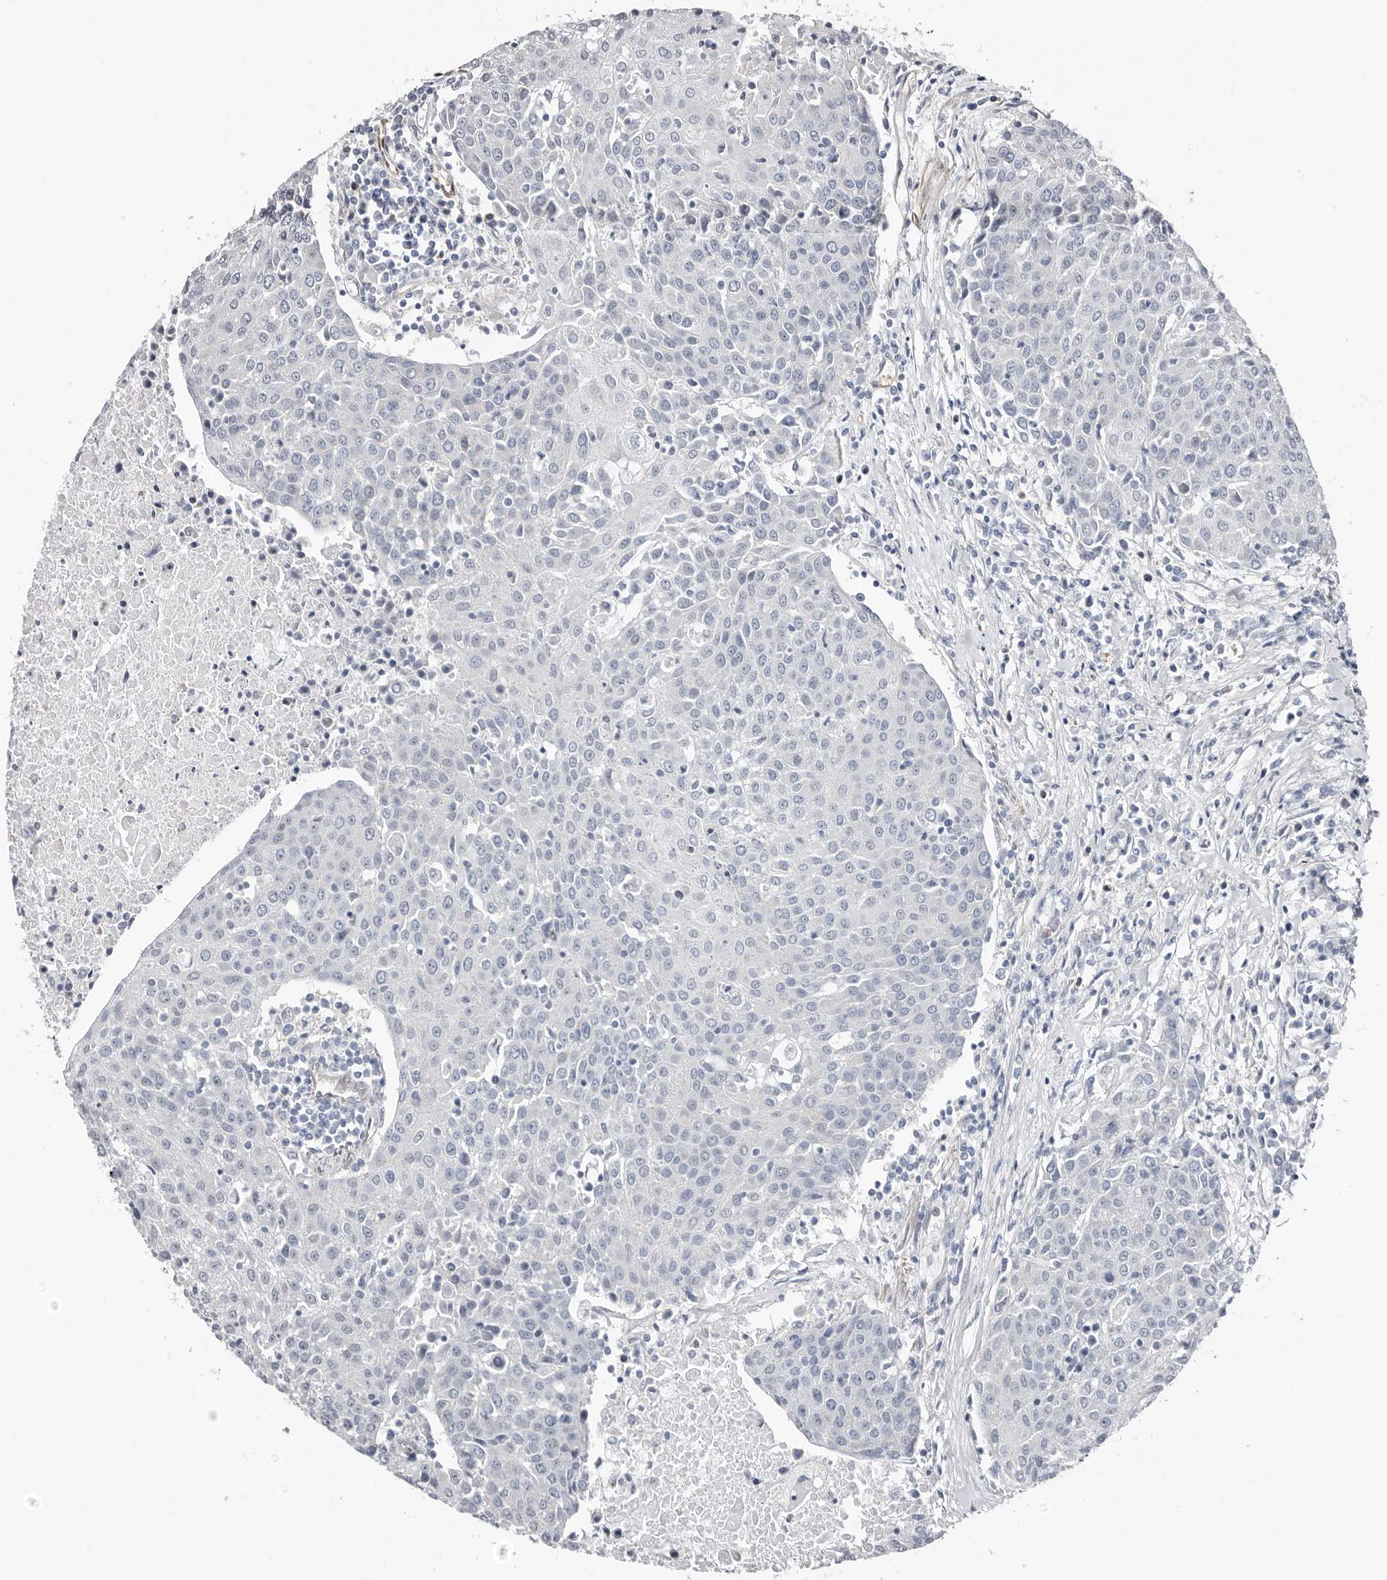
{"staining": {"intensity": "negative", "quantity": "none", "location": "none"}, "tissue": "urothelial cancer", "cell_type": "Tumor cells", "image_type": "cancer", "snomed": [{"axis": "morphology", "description": "Urothelial carcinoma, High grade"}, {"axis": "topography", "description": "Urinary bladder"}], "caption": "This histopathology image is of urothelial cancer stained with immunohistochemistry to label a protein in brown with the nuclei are counter-stained blue. There is no expression in tumor cells.", "gene": "ASRGL1", "patient": {"sex": "female", "age": 85}}